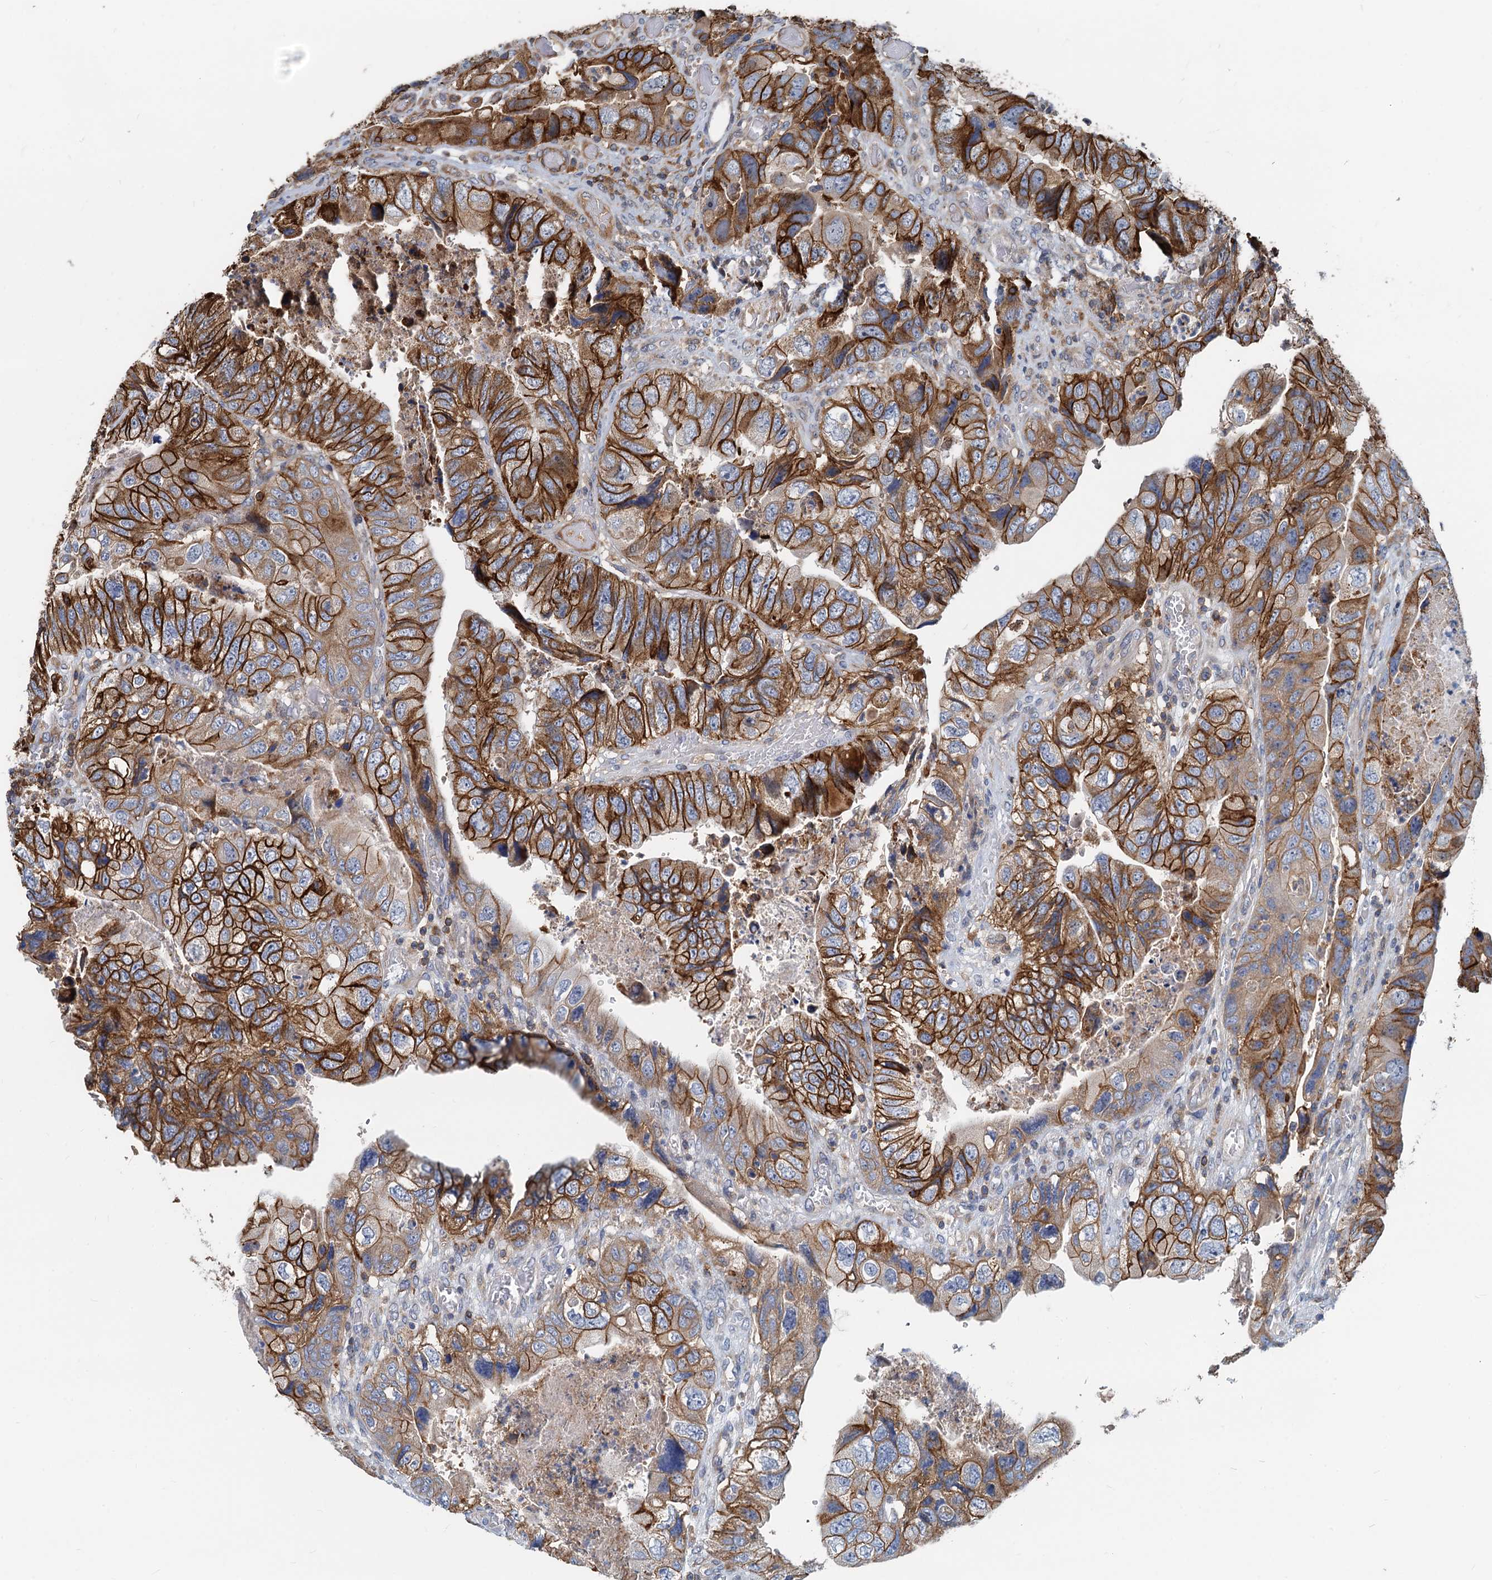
{"staining": {"intensity": "strong", "quantity": ">75%", "location": "cytoplasmic/membranous"}, "tissue": "colorectal cancer", "cell_type": "Tumor cells", "image_type": "cancer", "snomed": [{"axis": "morphology", "description": "Adenocarcinoma, NOS"}, {"axis": "topography", "description": "Rectum"}], "caption": "Colorectal cancer (adenocarcinoma) stained for a protein reveals strong cytoplasmic/membranous positivity in tumor cells. Using DAB (brown) and hematoxylin (blue) stains, captured at high magnification using brightfield microscopy.", "gene": "LNX2", "patient": {"sex": "male", "age": 63}}